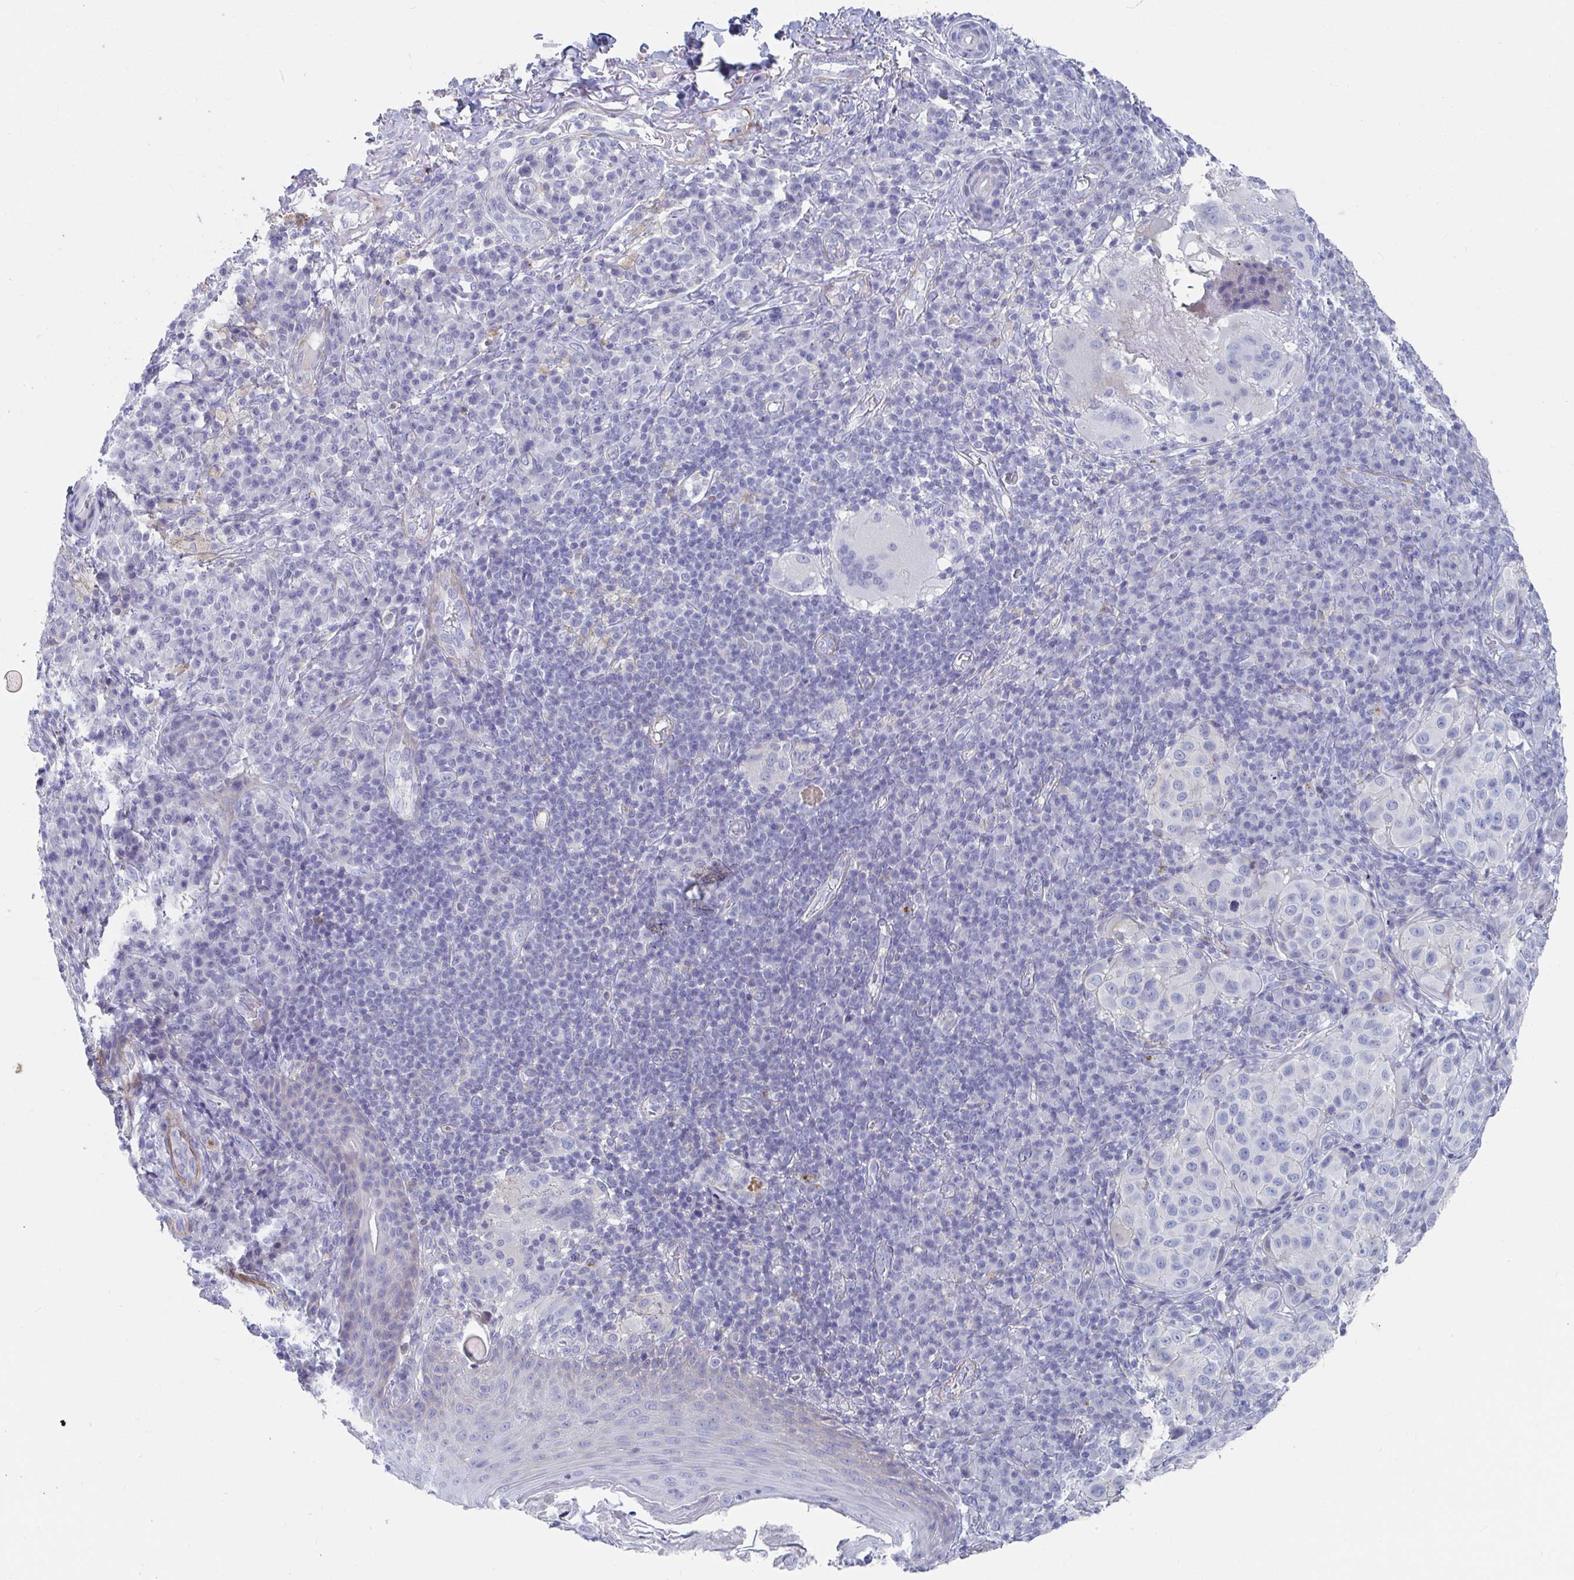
{"staining": {"intensity": "negative", "quantity": "none", "location": "none"}, "tissue": "melanoma", "cell_type": "Tumor cells", "image_type": "cancer", "snomed": [{"axis": "morphology", "description": "Malignant melanoma, NOS"}, {"axis": "topography", "description": "Skin"}], "caption": "IHC histopathology image of neoplastic tissue: human malignant melanoma stained with DAB (3,3'-diaminobenzidine) shows no significant protein staining in tumor cells.", "gene": "ZFP82", "patient": {"sex": "male", "age": 38}}